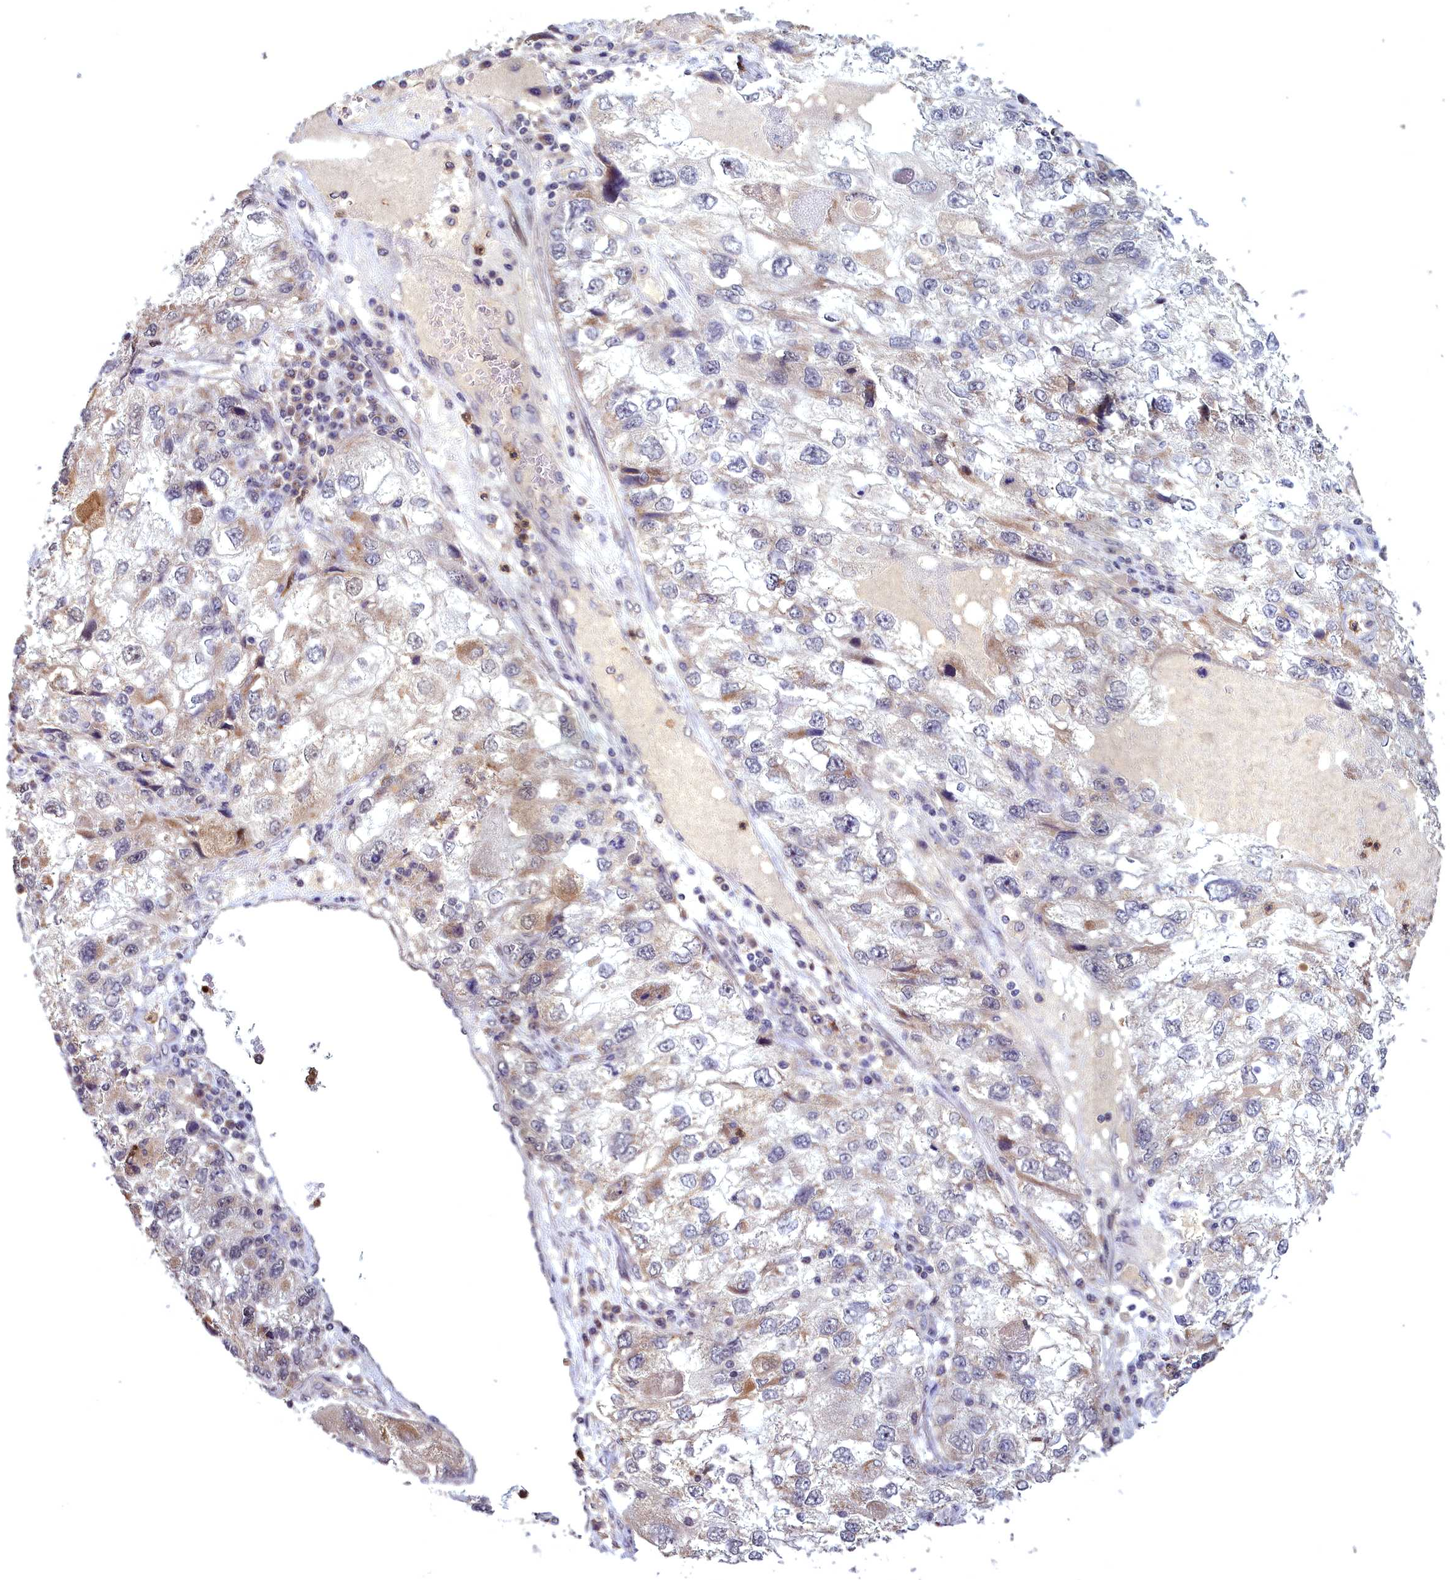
{"staining": {"intensity": "weak", "quantity": "25%-75%", "location": "cytoplasmic/membranous"}, "tissue": "endometrial cancer", "cell_type": "Tumor cells", "image_type": "cancer", "snomed": [{"axis": "morphology", "description": "Adenocarcinoma, NOS"}, {"axis": "topography", "description": "Endometrium"}], "caption": "This histopathology image reveals IHC staining of human adenocarcinoma (endometrial), with low weak cytoplasmic/membranous expression in approximately 25%-75% of tumor cells.", "gene": "EPB41L4B", "patient": {"sex": "female", "age": 49}}